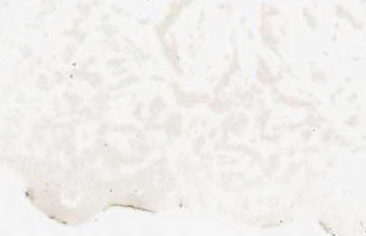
{"staining": {"intensity": "moderate", "quantity": "<25%", "location": "cytoplasmic/membranous"}, "tissue": "cervical cancer", "cell_type": "Tumor cells", "image_type": "cancer", "snomed": [{"axis": "morphology", "description": "Squamous cell carcinoma, NOS"}, {"axis": "topography", "description": "Cervix"}], "caption": "Squamous cell carcinoma (cervical) stained with IHC demonstrates moderate cytoplasmic/membranous positivity in about <25% of tumor cells.", "gene": "DUSP10", "patient": {"sex": "female", "age": 39}}